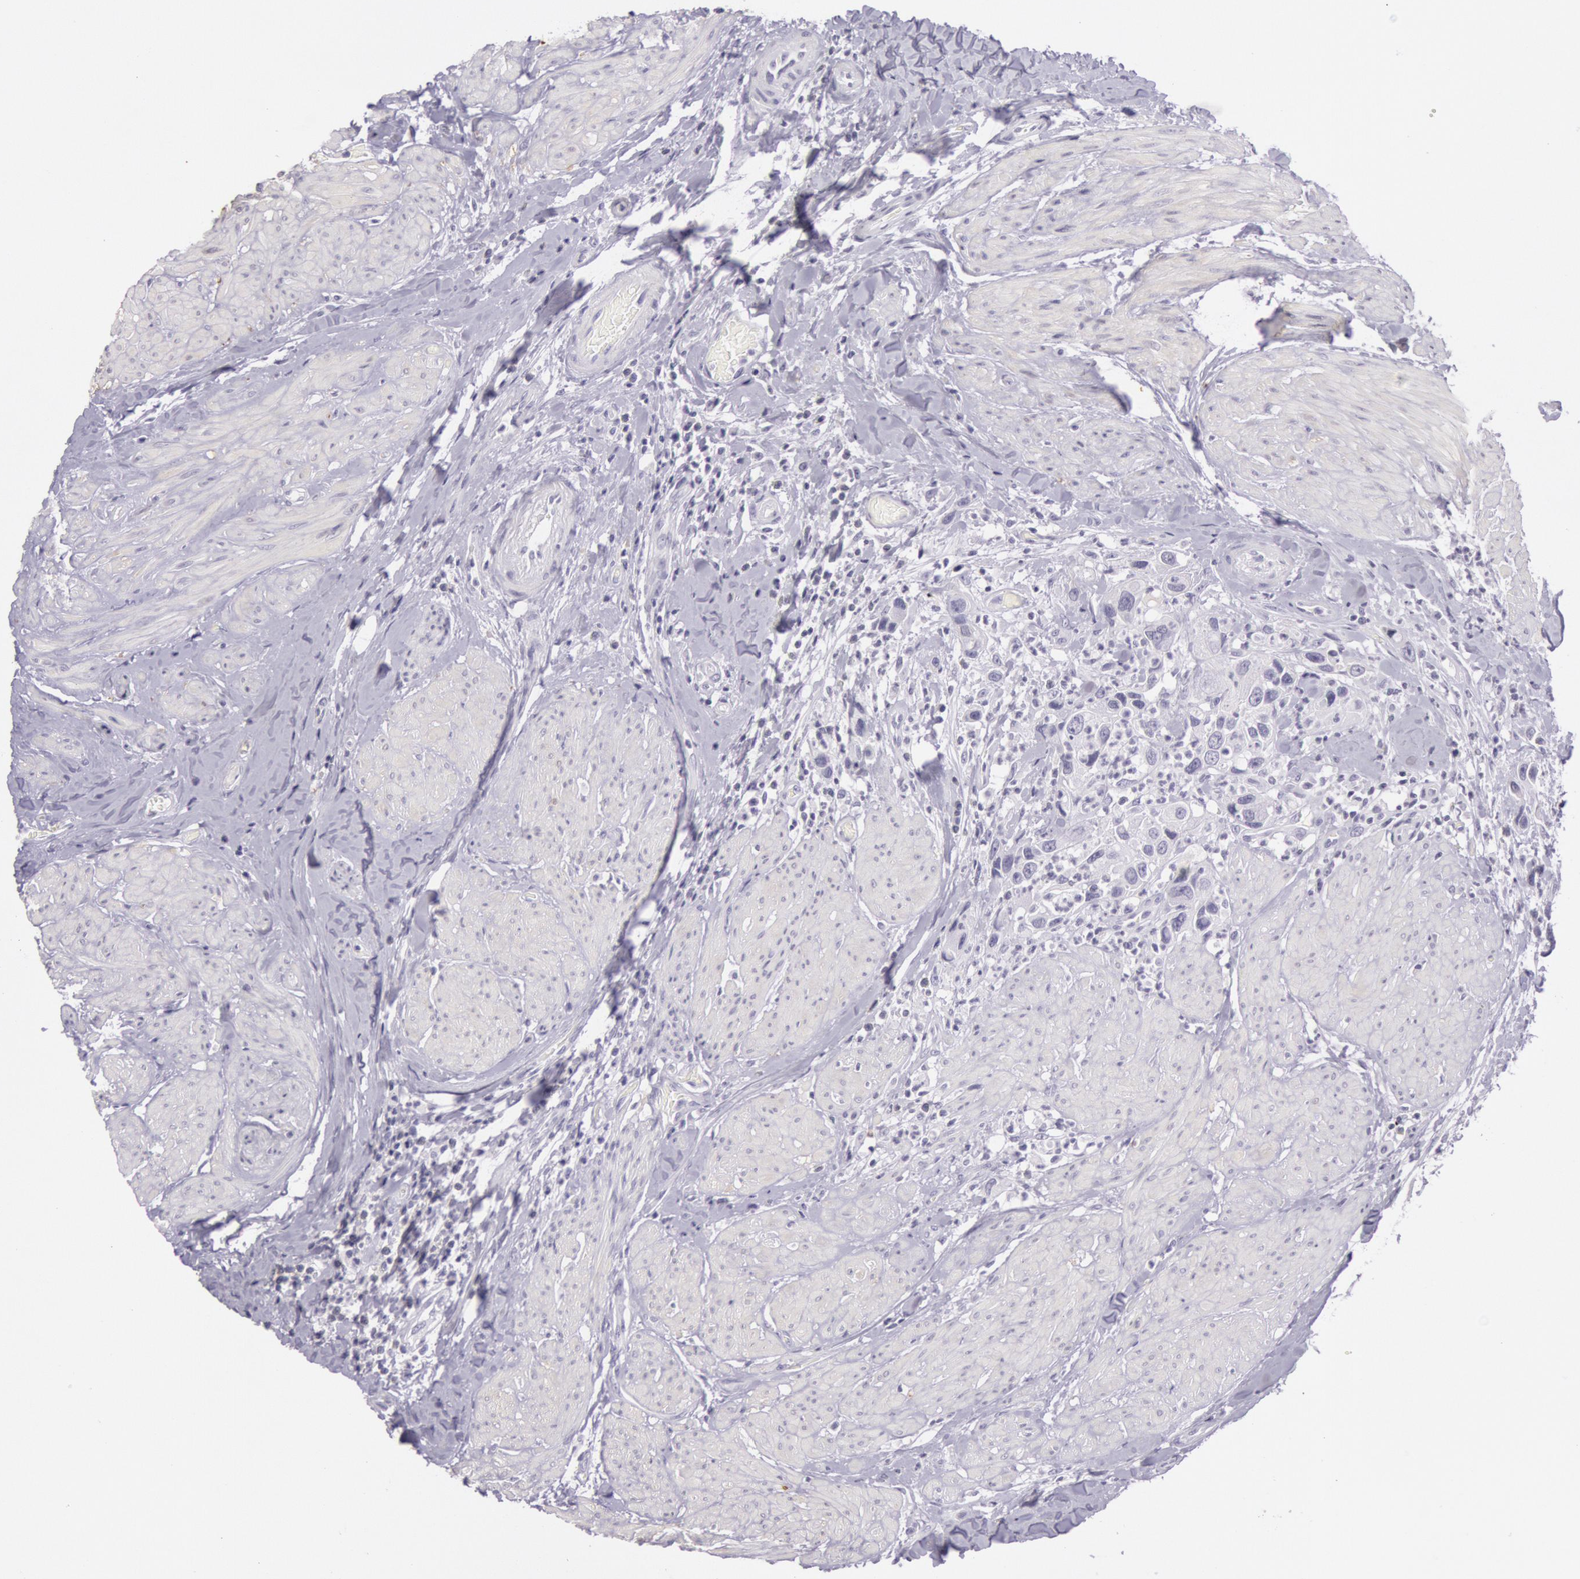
{"staining": {"intensity": "negative", "quantity": "none", "location": "none"}, "tissue": "urothelial cancer", "cell_type": "Tumor cells", "image_type": "cancer", "snomed": [{"axis": "morphology", "description": "Urothelial carcinoma, High grade"}, {"axis": "topography", "description": "Urinary bladder"}], "caption": "Immunohistochemistry (IHC) micrograph of urothelial carcinoma (high-grade) stained for a protein (brown), which exhibits no staining in tumor cells.", "gene": "CKB", "patient": {"sex": "male", "age": 66}}